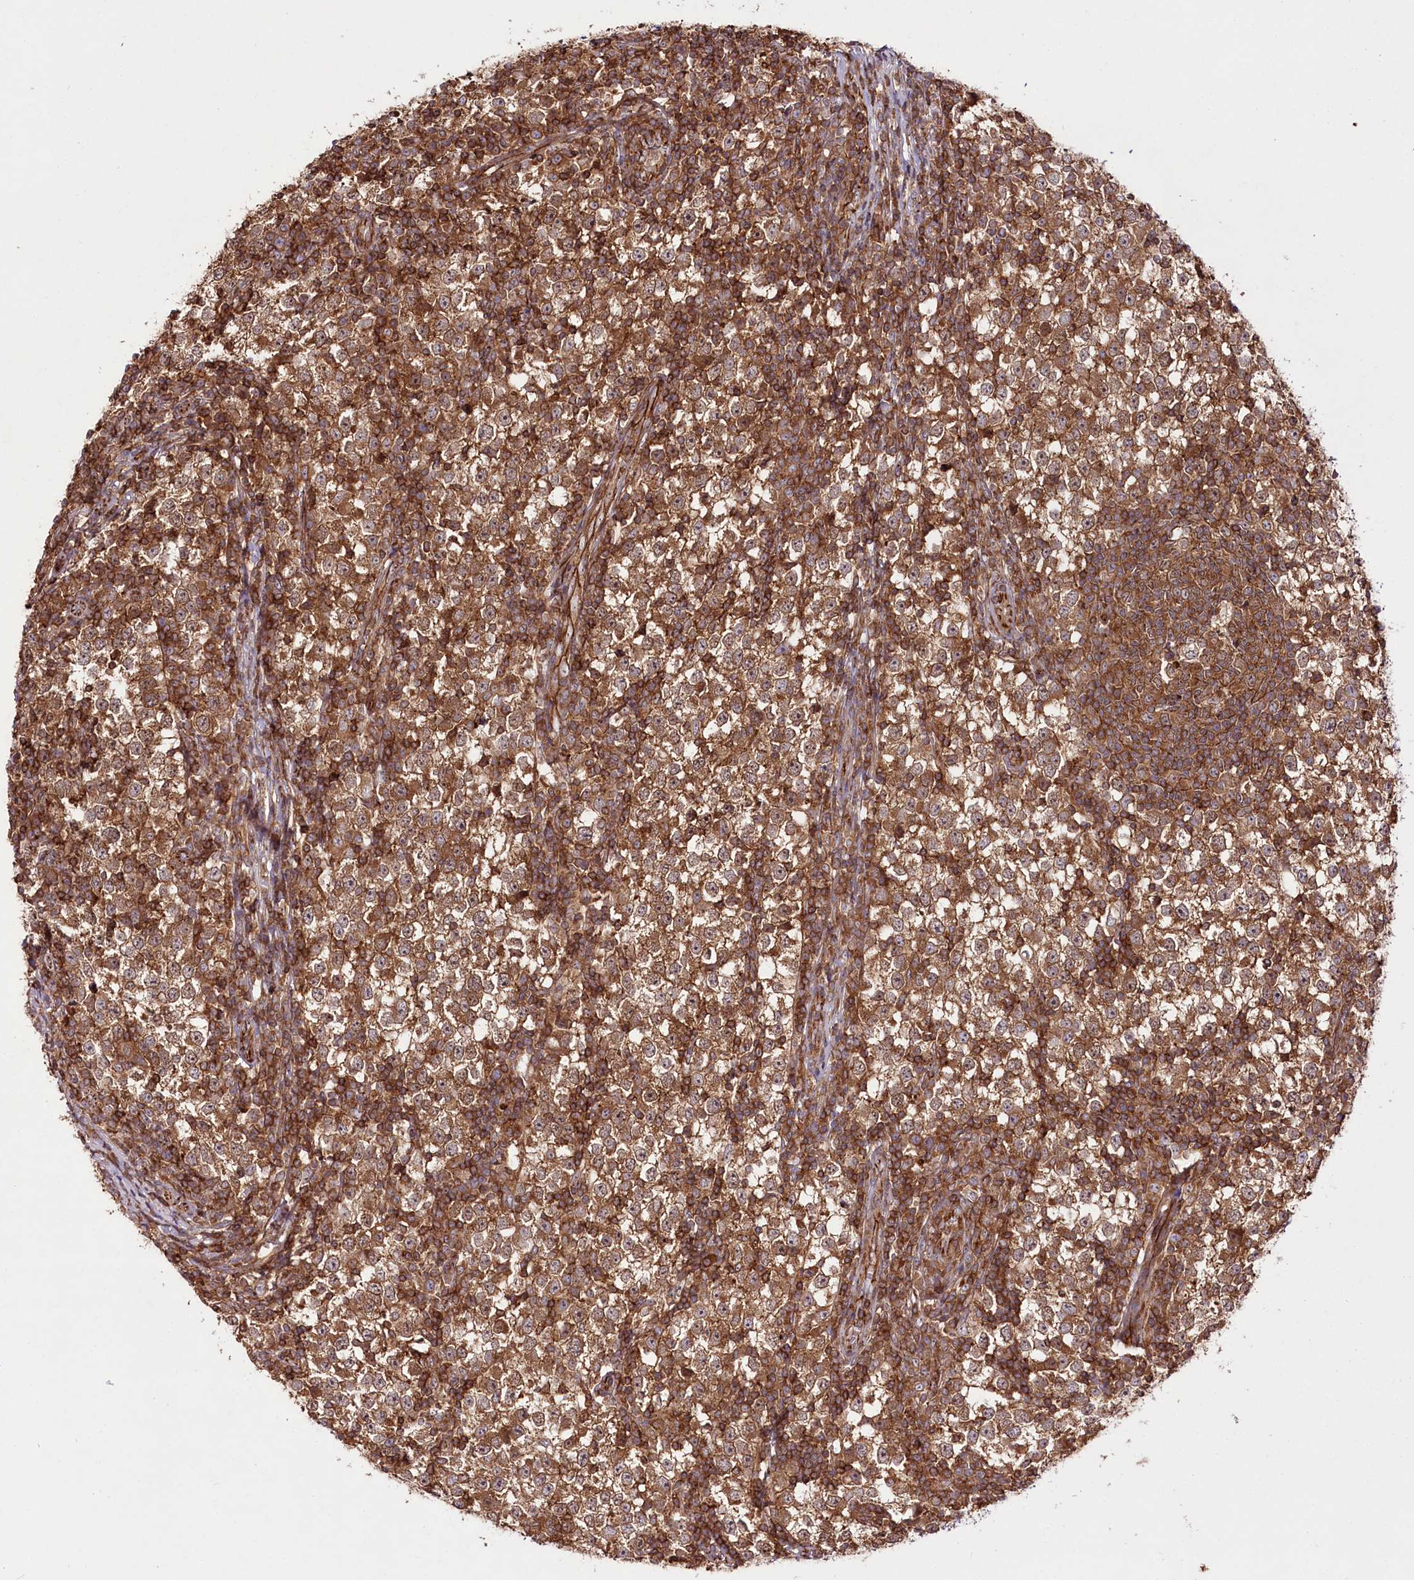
{"staining": {"intensity": "strong", "quantity": ">75%", "location": "cytoplasmic/membranous"}, "tissue": "testis cancer", "cell_type": "Tumor cells", "image_type": "cancer", "snomed": [{"axis": "morphology", "description": "Seminoma, NOS"}, {"axis": "topography", "description": "Testis"}], "caption": "Testis seminoma tissue reveals strong cytoplasmic/membranous staining in approximately >75% of tumor cells, visualized by immunohistochemistry.", "gene": "DHX29", "patient": {"sex": "male", "age": 65}}